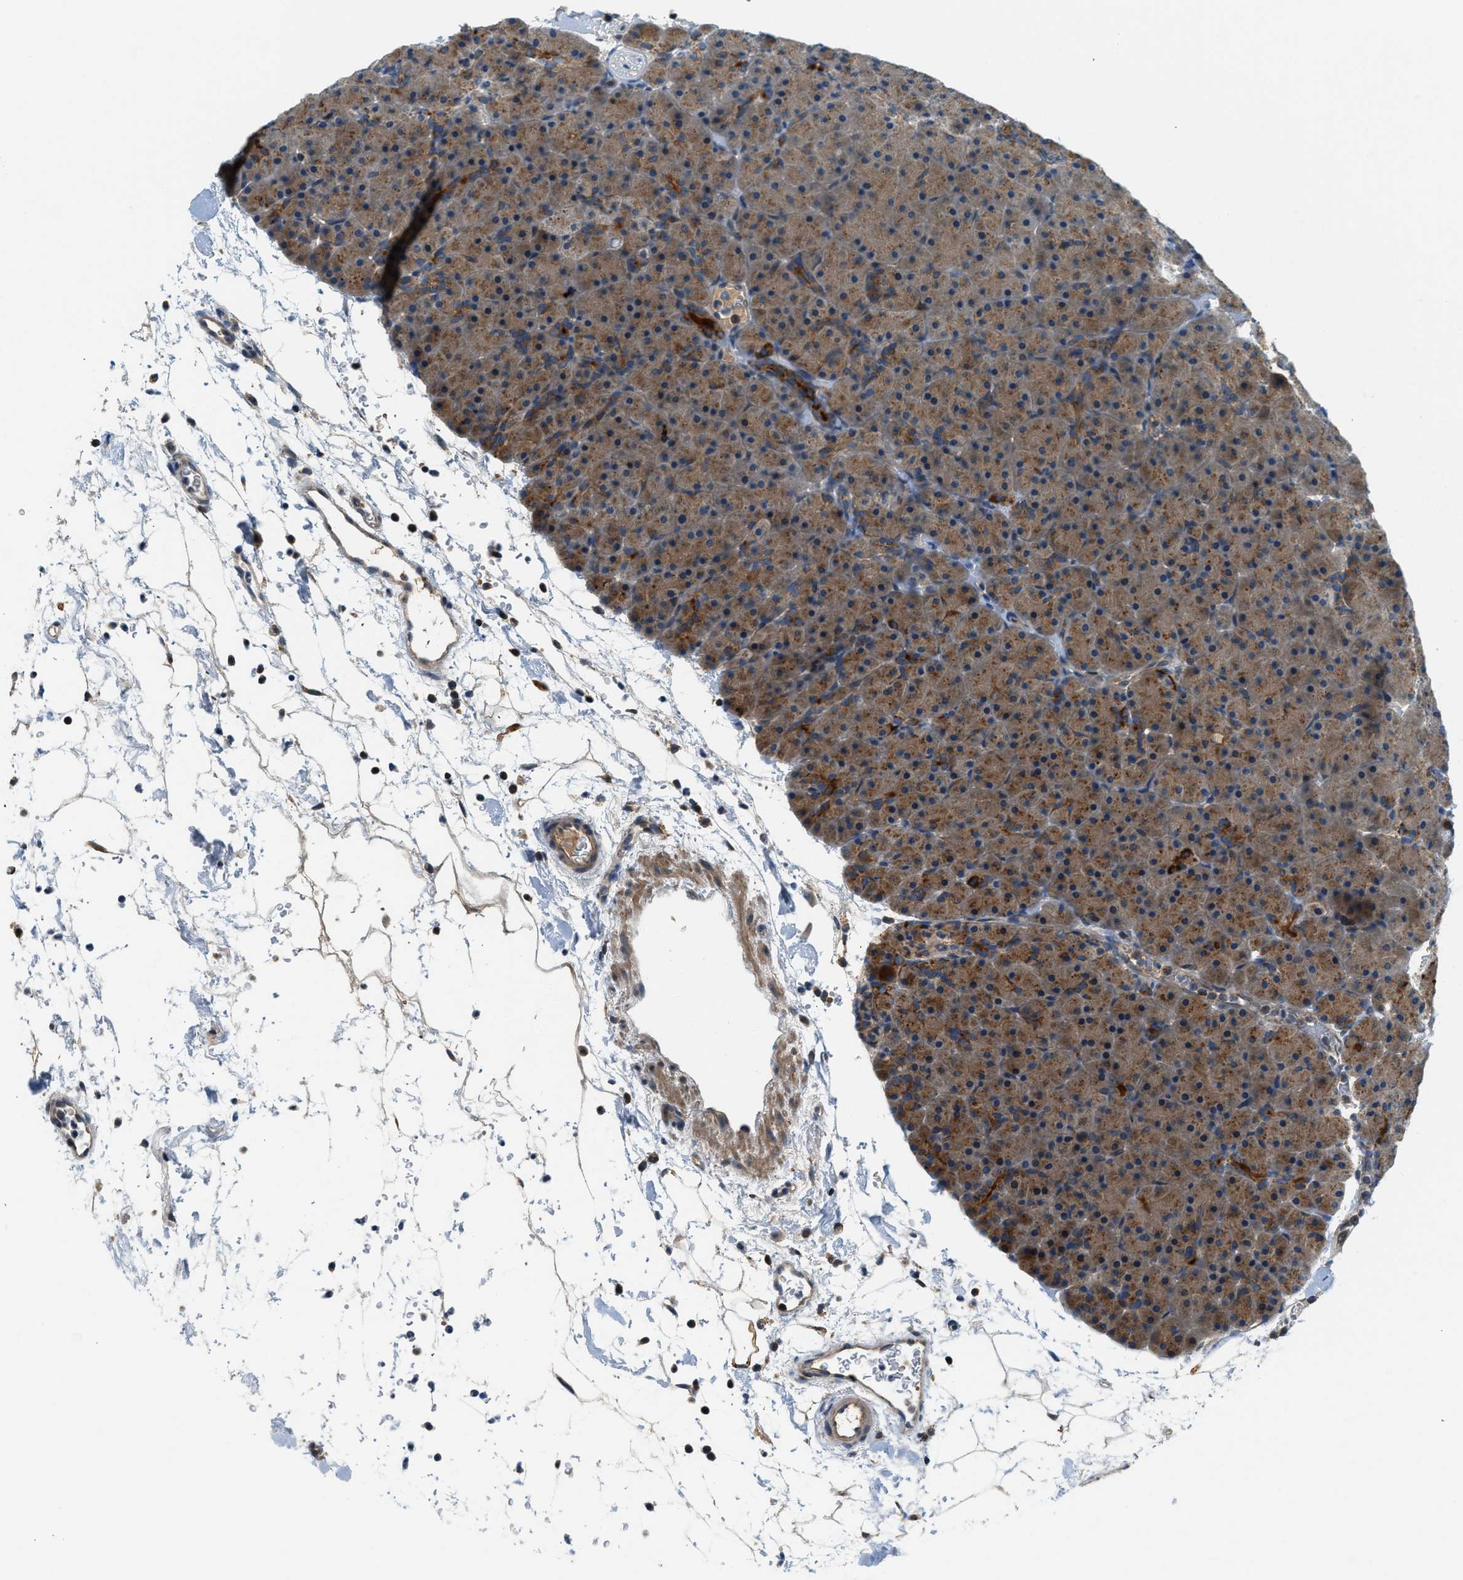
{"staining": {"intensity": "moderate", "quantity": "25%-75%", "location": "cytoplasmic/membranous"}, "tissue": "pancreas", "cell_type": "Exocrine glandular cells", "image_type": "normal", "snomed": [{"axis": "morphology", "description": "Normal tissue, NOS"}, {"axis": "topography", "description": "Pancreas"}], "caption": "An image showing moderate cytoplasmic/membranous staining in about 25%-75% of exocrine glandular cells in unremarkable pancreas, as visualized by brown immunohistochemical staining.", "gene": "KCNK1", "patient": {"sex": "male", "age": 66}}